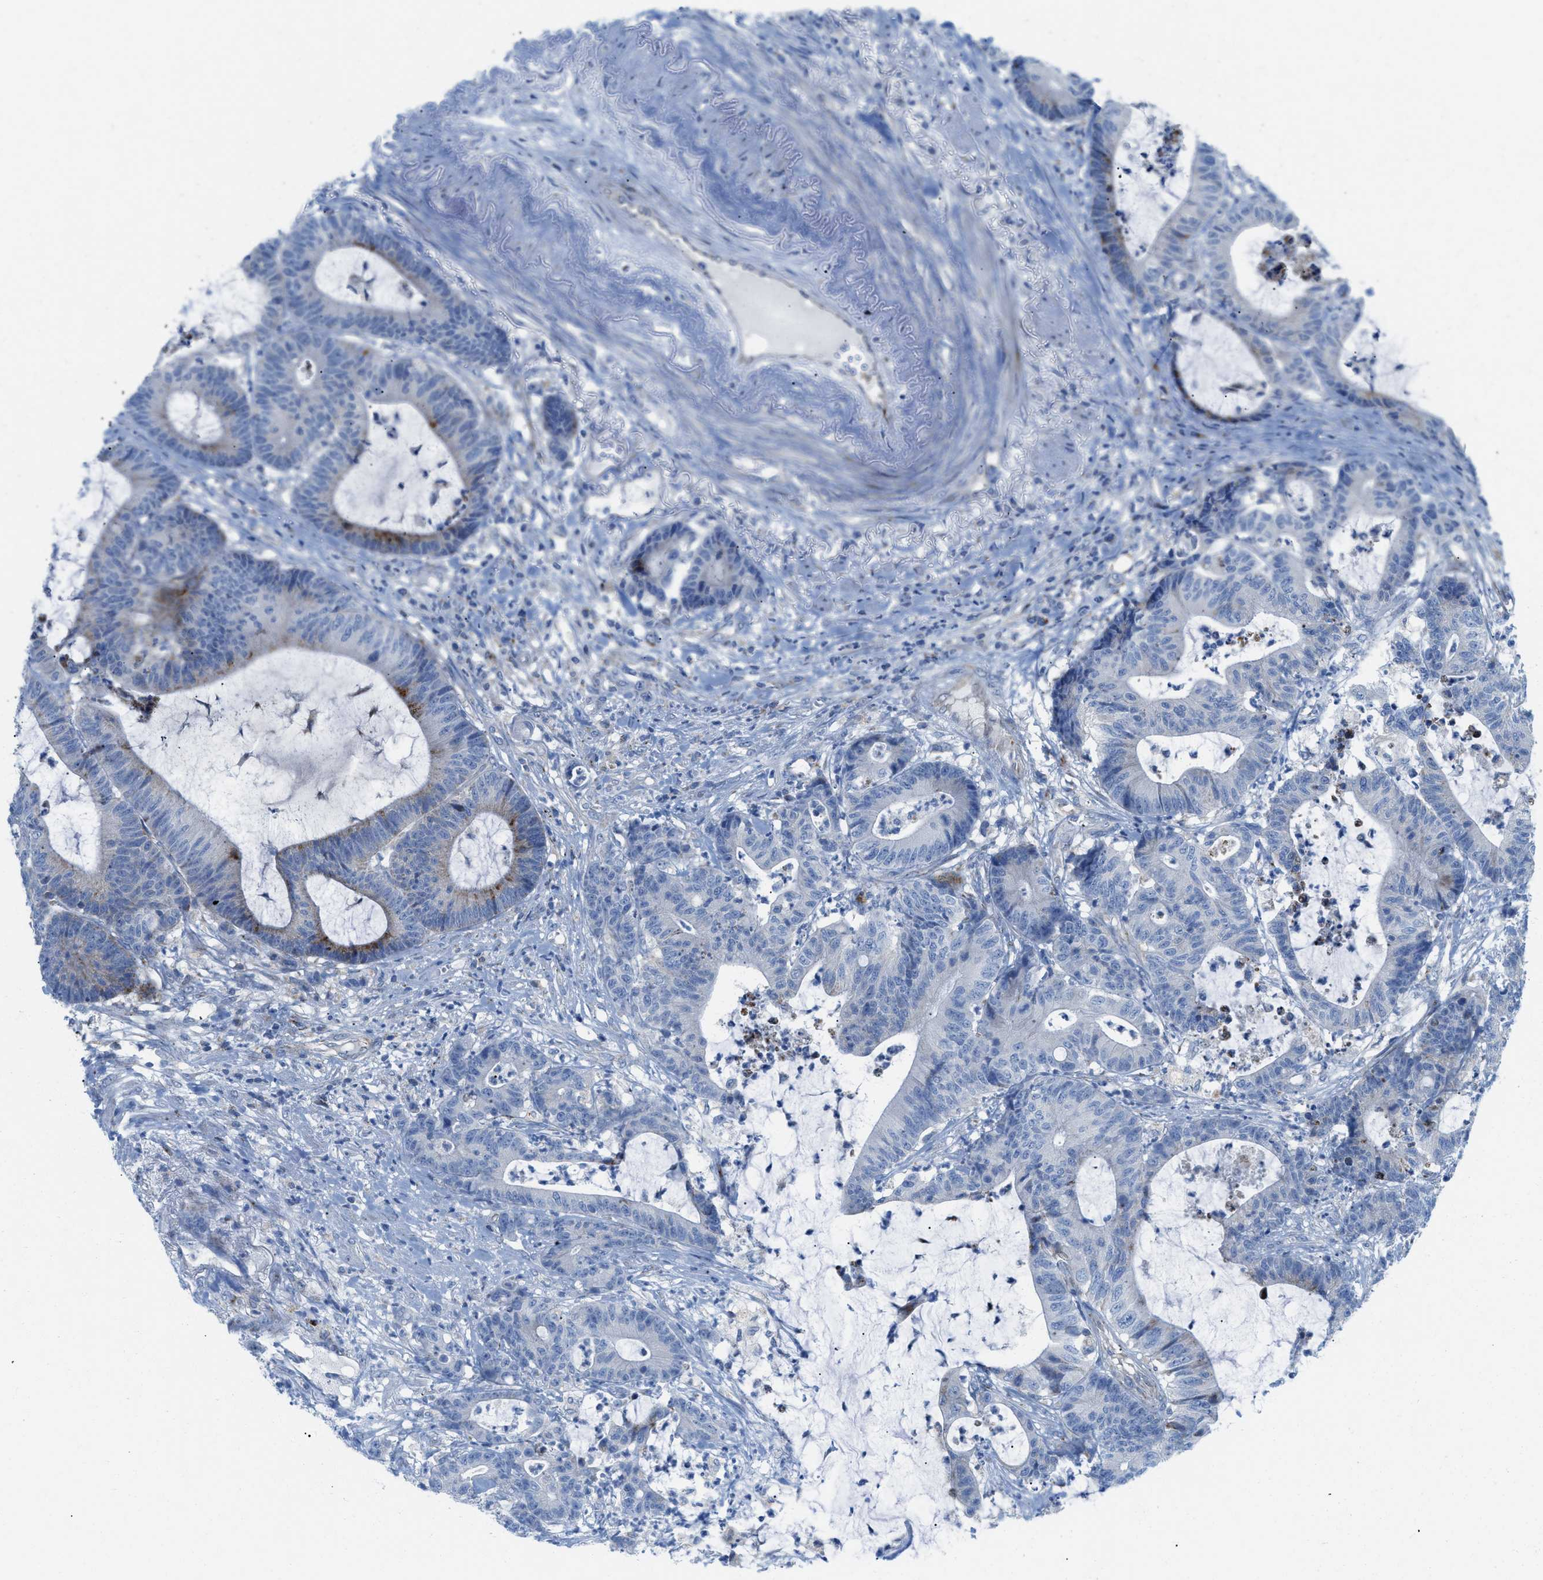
{"staining": {"intensity": "weak", "quantity": "<25%", "location": "cytoplasmic/membranous"}, "tissue": "colorectal cancer", "cell_type": "Tumor cells", "image_type": "cancer", "snomed": [{"axis": "morphology", "description": "Adenocarcinoma, NOS"}, {"axis": "topography", "description": "Colon"}], "caption": "Immunohistochemical staining of colorectal cancer demonstrates no significant expression in tumor cells.", "gene": "RBBP9", "patient": {"sex": "female", "age": 84}}